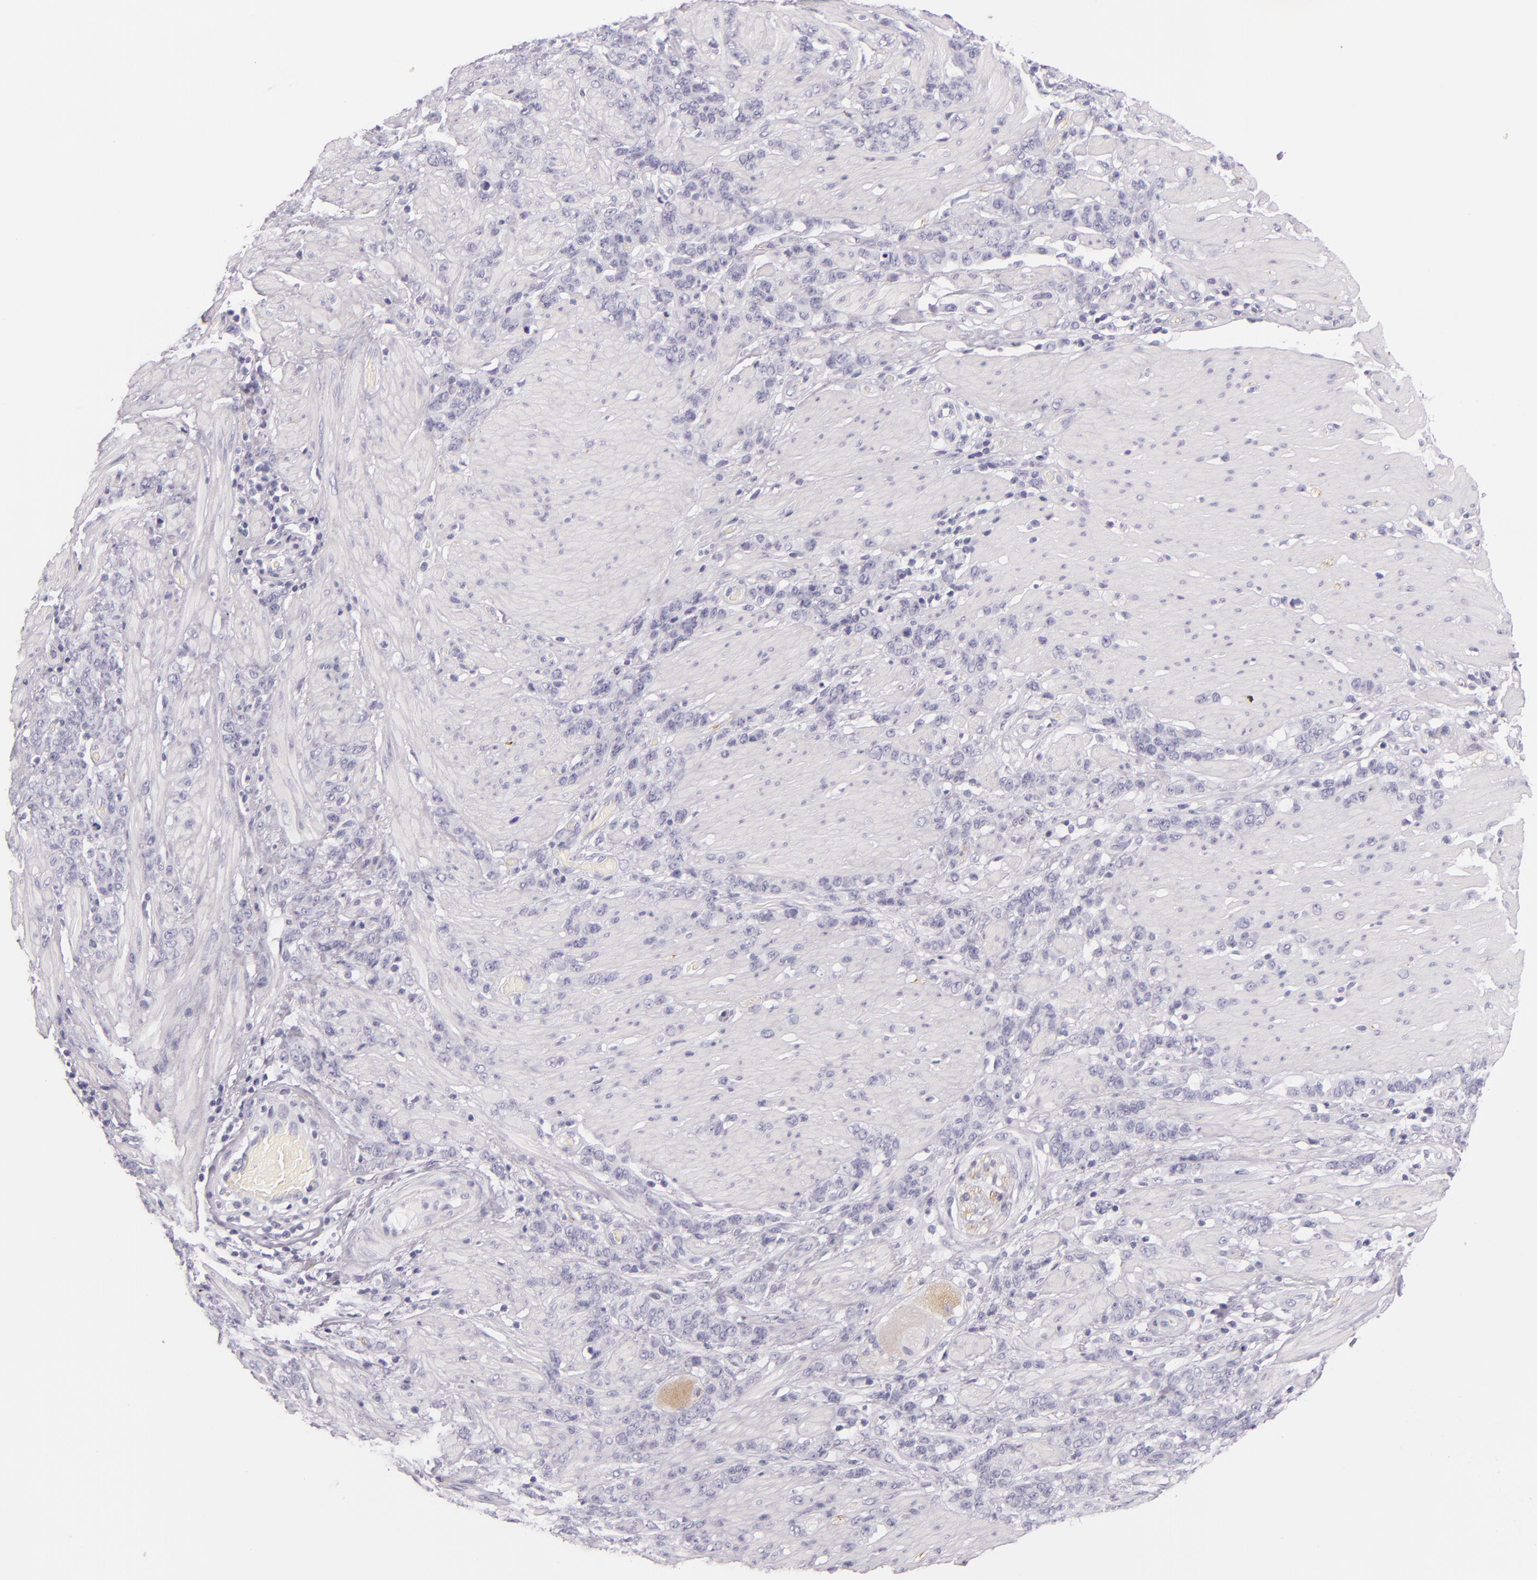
{"staining": {"intensity": "negative", "quantity": "none", "location": "none"}, "tissue": "stomach cancer", "cell_type": "Tumor cells", "image_type": "cancer", "snomed": [{"axis": "morphology", "description": "Adenocarcinoma, NOS"}, {"axis": "topography", "description": "Stomach, lower"}], "caption": "There is no significant positivity in tumor cells of stomach cancer.", "gene": "INA", "patient": {"sex": "male", "age": 88}}